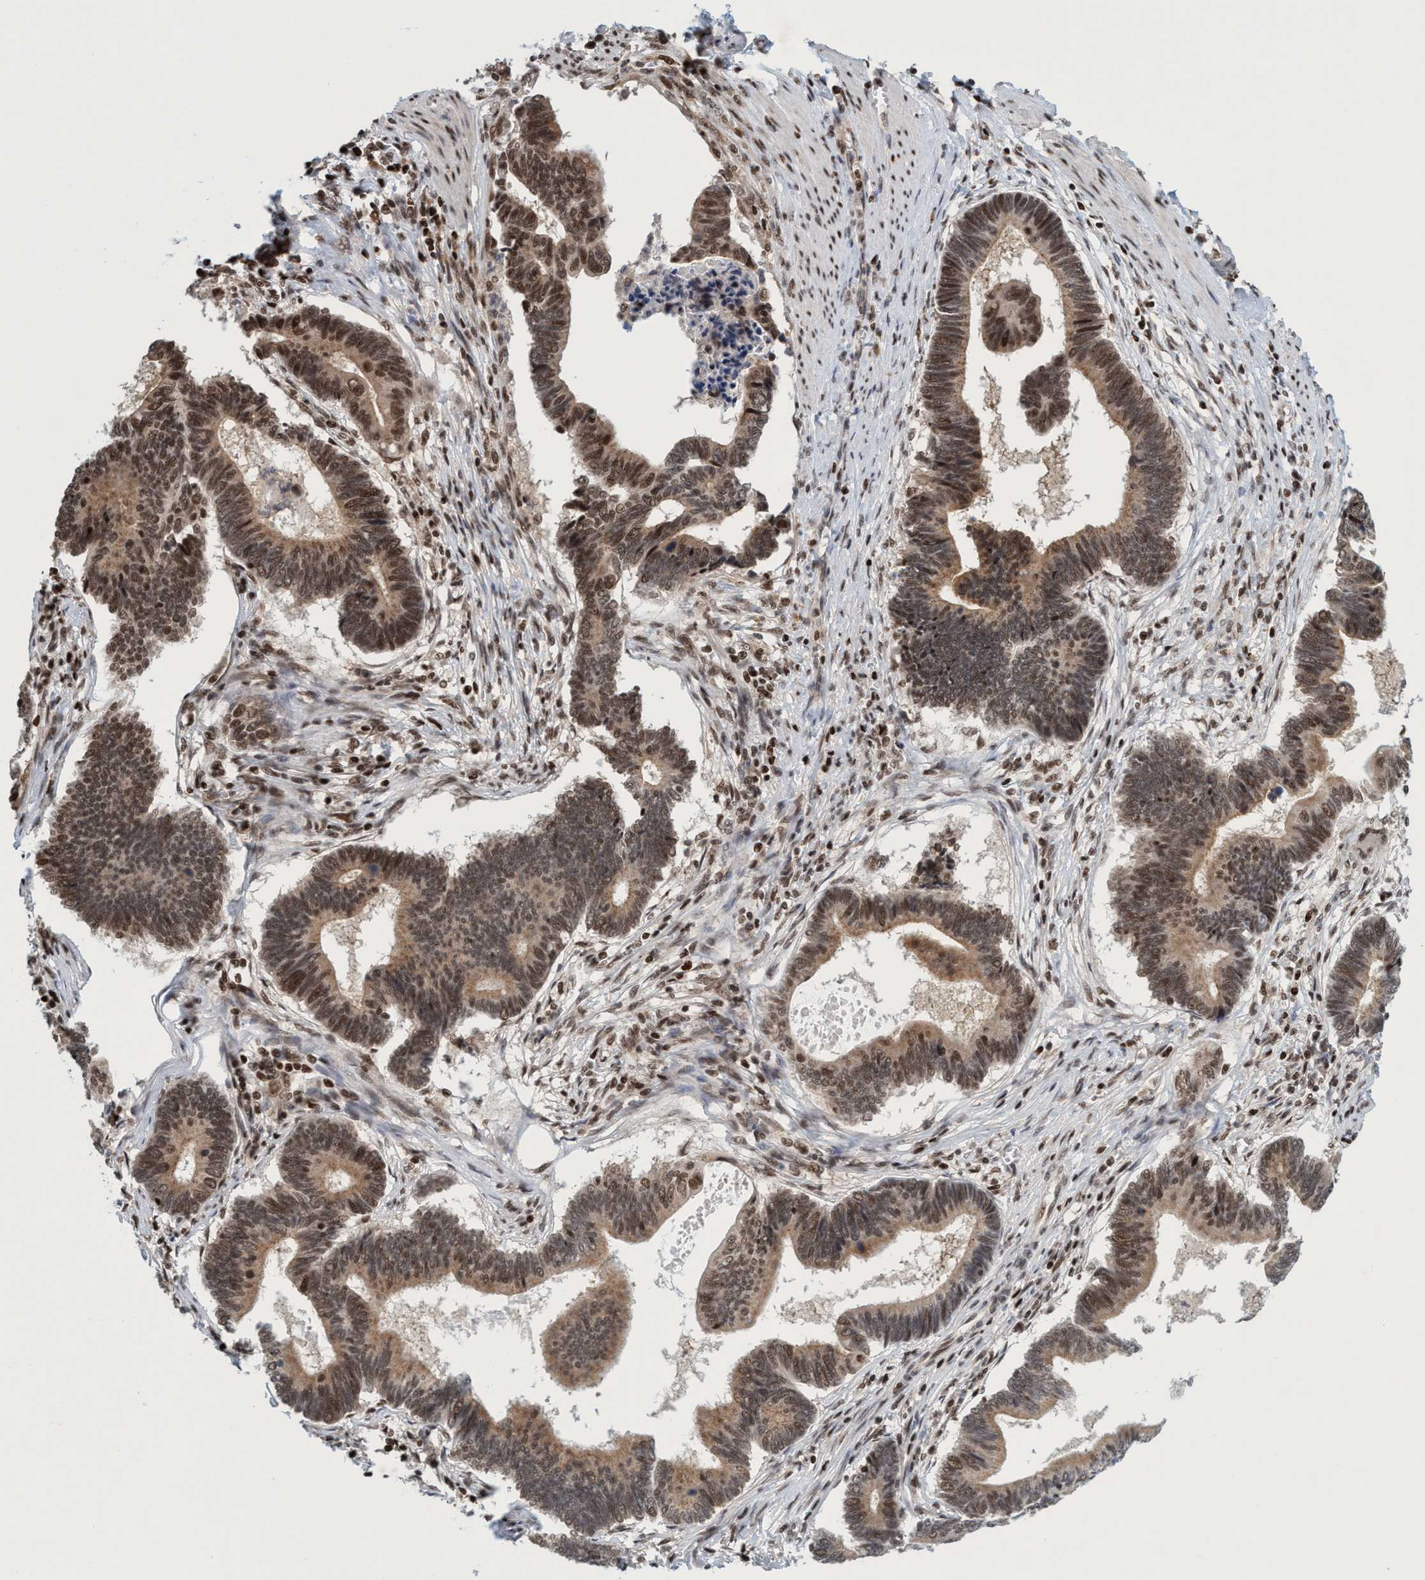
{"staining": {"intensity": "strong", "quantity": ">75%", "location": "cytoplasmic/membranous,nuclear"}, "tissue": "pancreatic cancer", "cell_type": "Tumor cells", "image_type": "cancer", "snomed": [{"axis": "morphology", "description": "Adenocarcinoma, NOS"}, {"axis": "topography", "description": "Pancreas"}], "caption": "Adenocarcinoma (pancreatic) stained with immunohistochemistry (IHC) exhibits strong cytoplasmic/membranous and nuclear positivity in approximately >75% of tumor cells. (Stains: DAB in brown, nuclei in blue, Microscopy: brightfield microscopy at high magnification).", "gene": "SMCR8", "patient": {"sex": "female", "age": 70}}